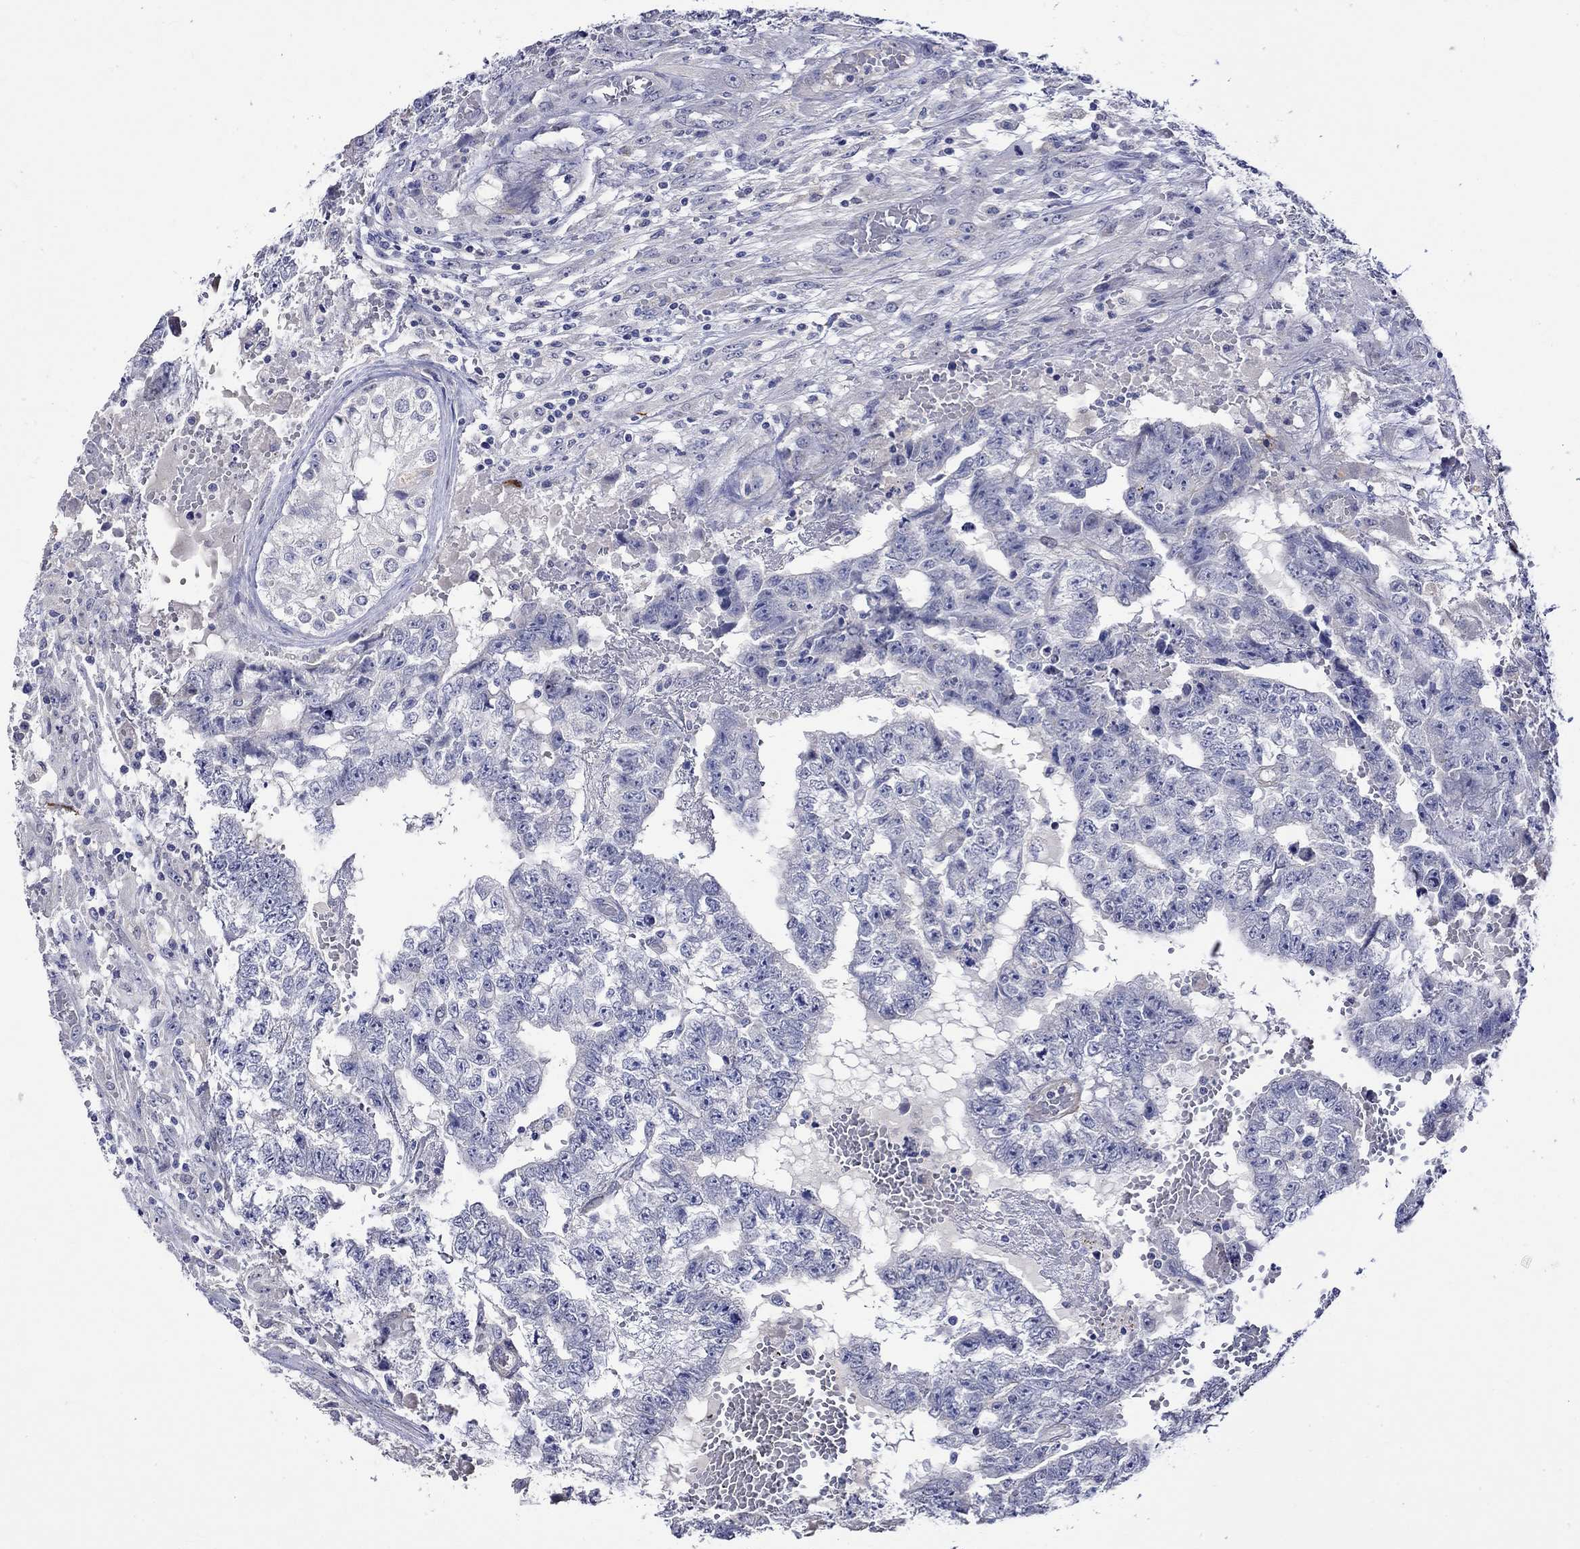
{"staining": {"intensity": "negative", "quantity": "none", "location": "none"}, "tissue": "testis cancer", "cell_type": "Tumor cells", "image_type": "cancer", "snomed": [{"axis": "morphology", "description": "Carcinoma, Embryonal, NOS"}, {"axis": "topography", "description": "Testis"}], "caption": "The IHC photomicrograph has no significant staining in tumor cells of testis embryonal carcinoma tissue.", "gene": "CRYAB", "patient": {"sex": "male", "age": 25}}